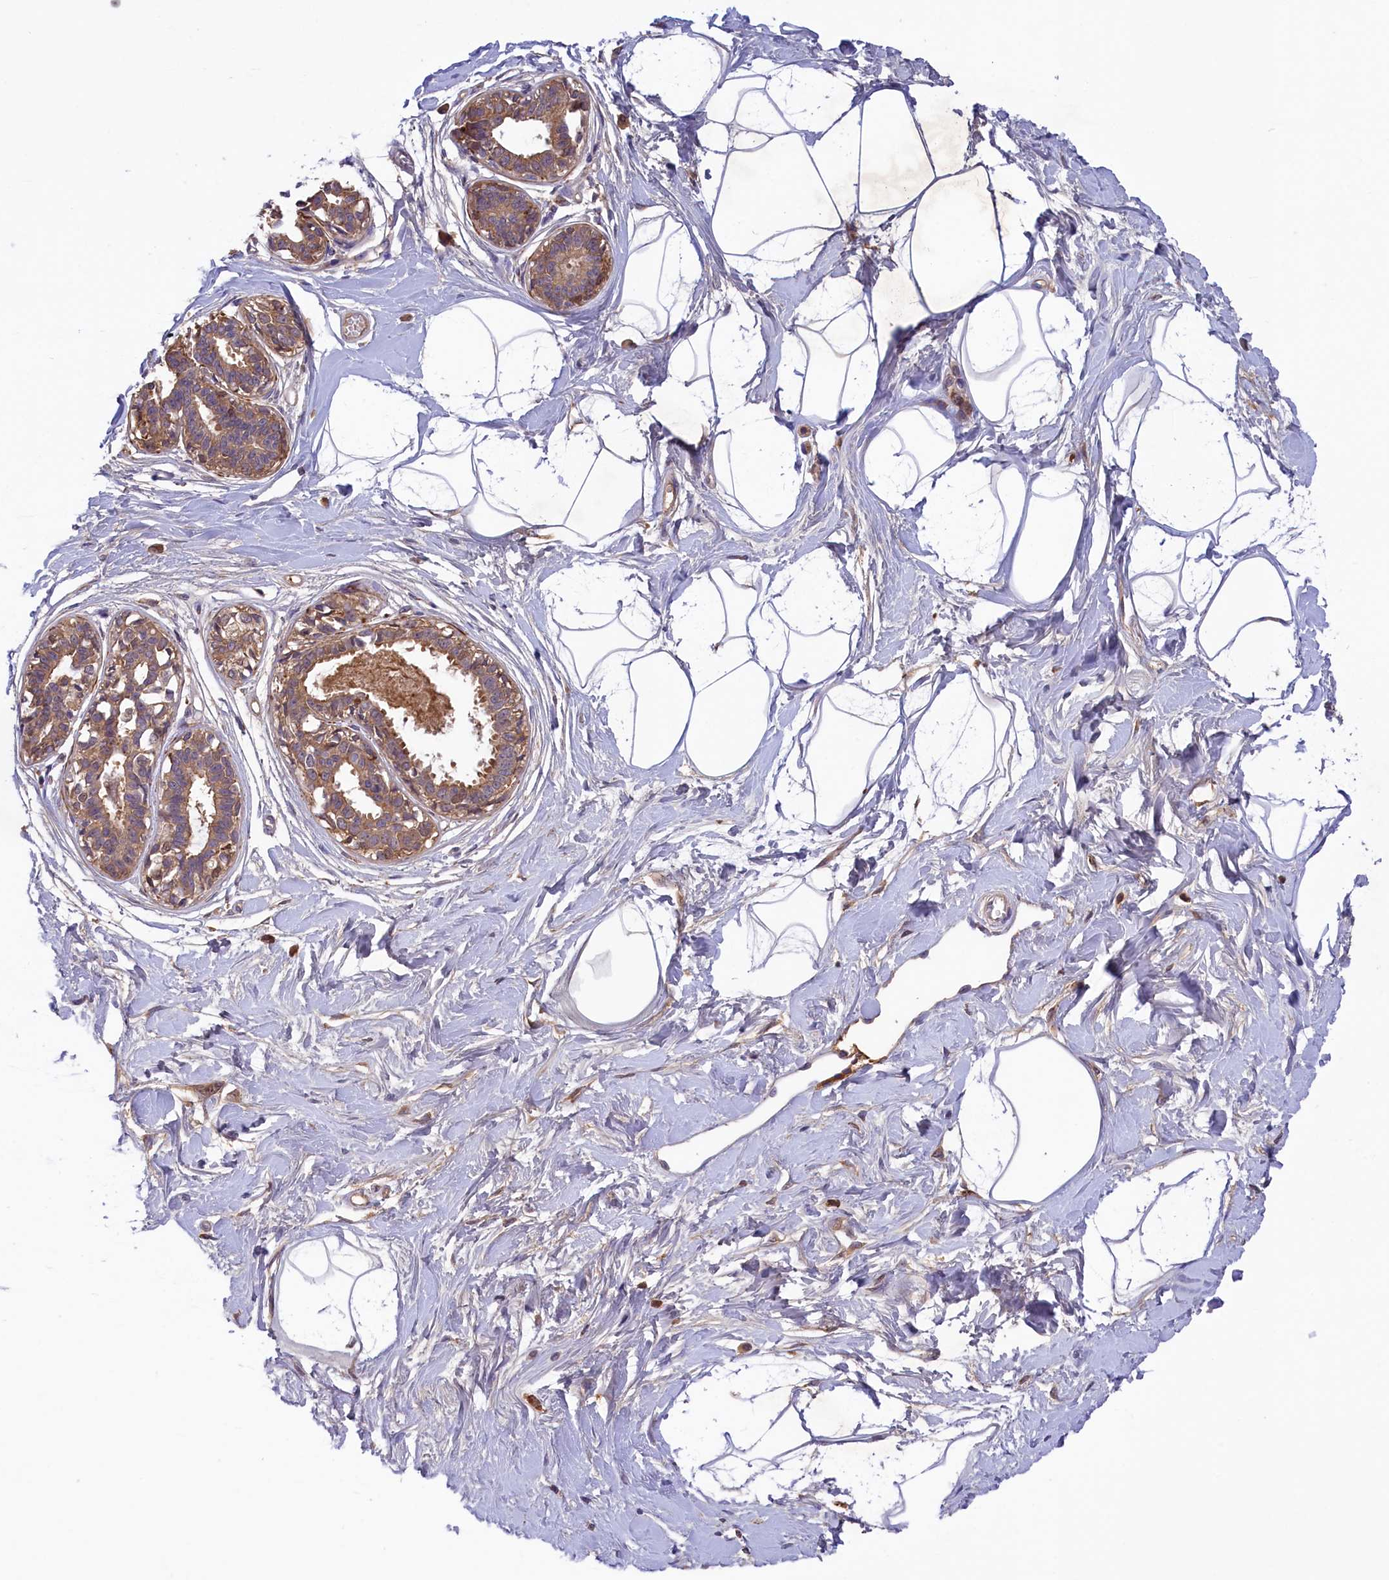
{"staining": {"intensity": "negative", "quantity": "none", "location": "none"}, "tissue": "breast", "cell_type": "Adipocytes", "image_type": "normal", "snomed": [{"axis": "morphology", "description": "Normal tissue, NOS"}, {"axis": "topography", "description": "Breast"}], "caption": "Immunohistochemistry (IHC) image of normal breast: breast stained with DAB (3,3'-diaminobenzidine) reveals no significant protein expression in adipocytes. (DAB immunohistochemistry (IHC) with hematoxylin counter stain).", "gene": "STYX", "patient": {"sex": "female", "age": 45}}